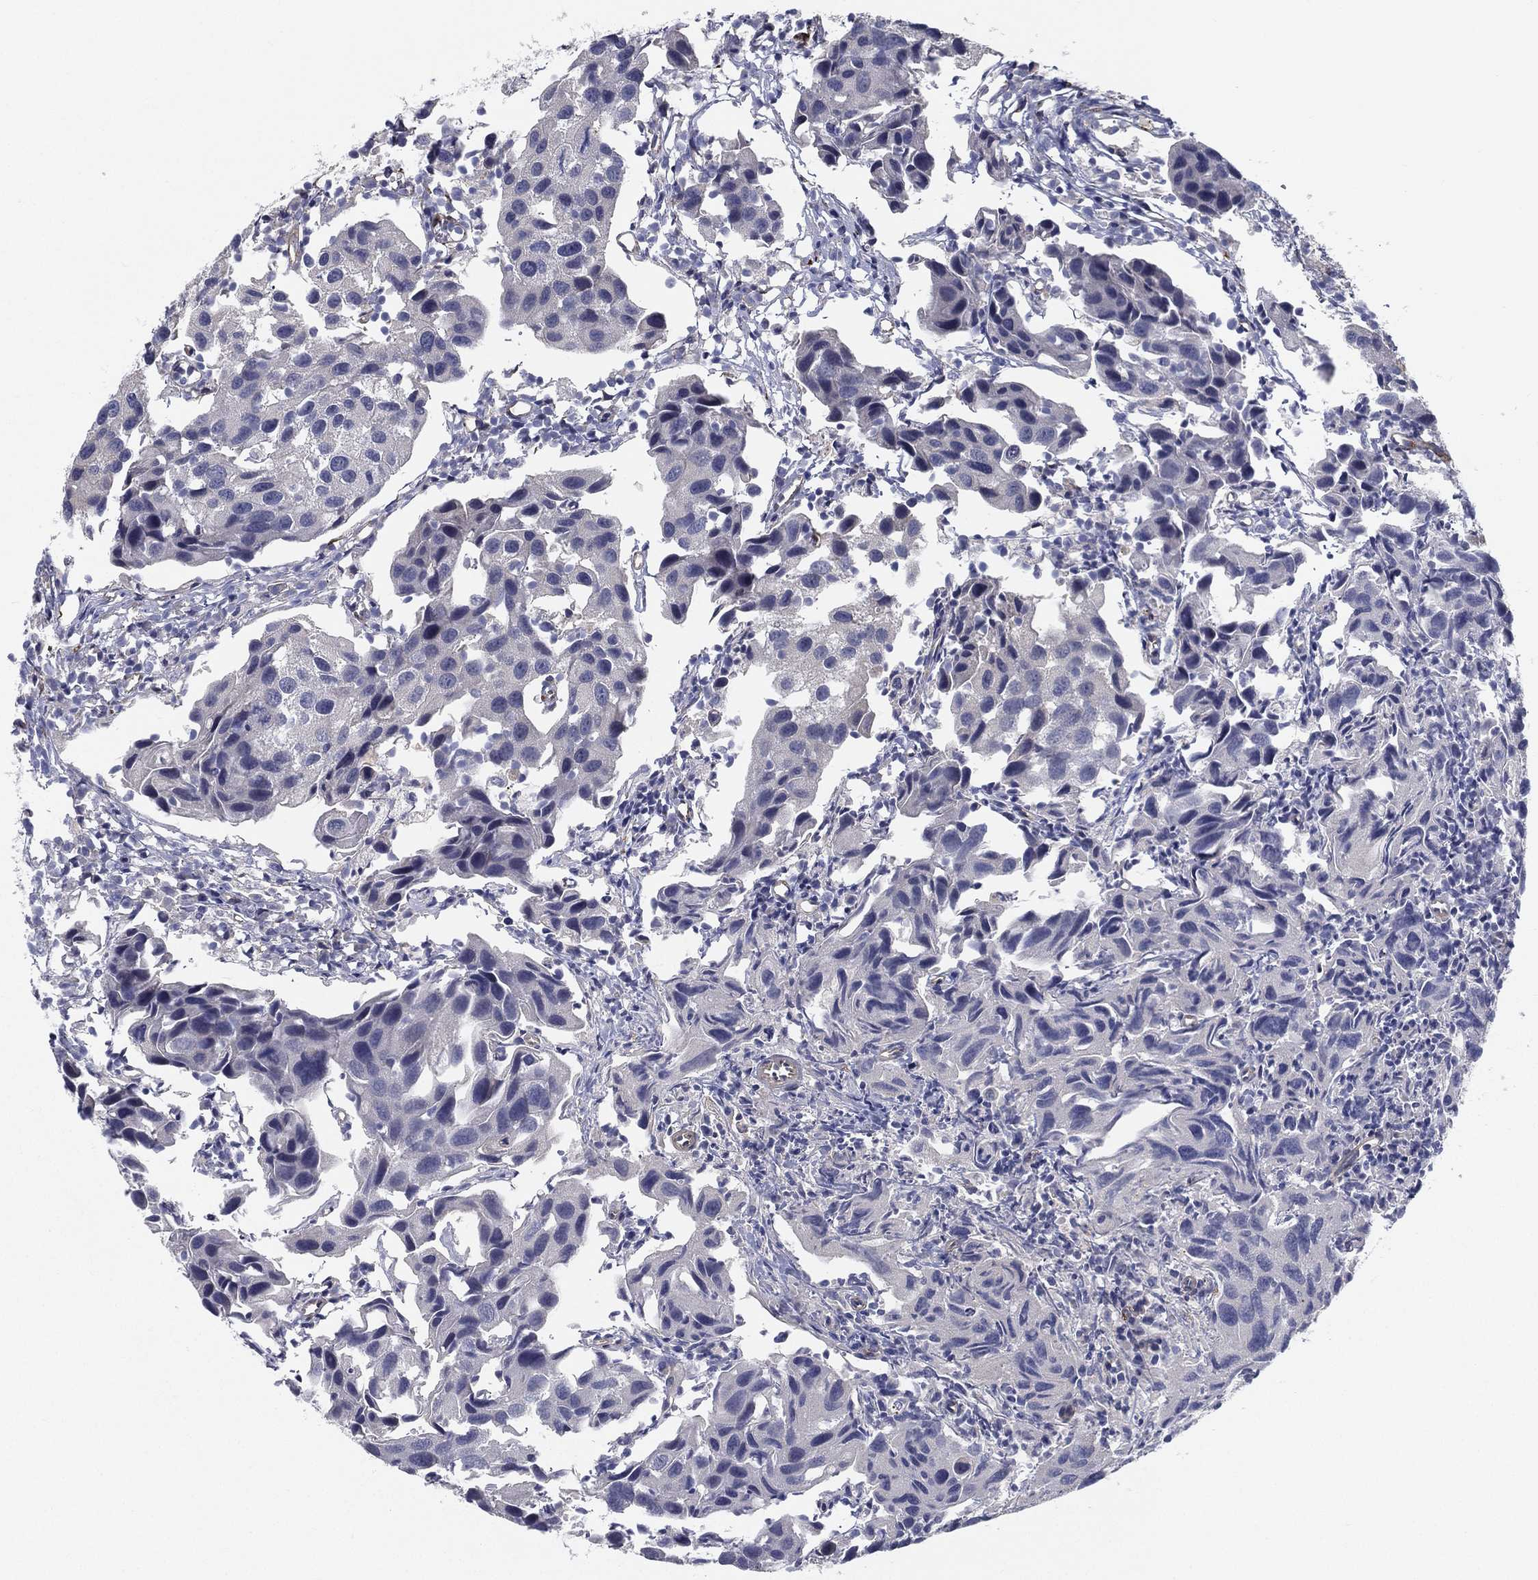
{"staining": {"intensity": "negative", "quantity": "none", "location": "none"}, "tissue": "urothelial cancer", "cell_type": "Tumor cells", "image_type": "cancer", "snomed": [{"axis": "morphology", "description": "Urothelial carcinoma, High grade"}, {"axis": "topography", "description": "Urinary bladder"}], "caption": "This is a micrograph of immunohistochemistry (IHC) staining of urothelial cancer, which shows no staining in tumor cells.", "gene": "LRRC56", "patient": {"sex": "male", "age": 79}}